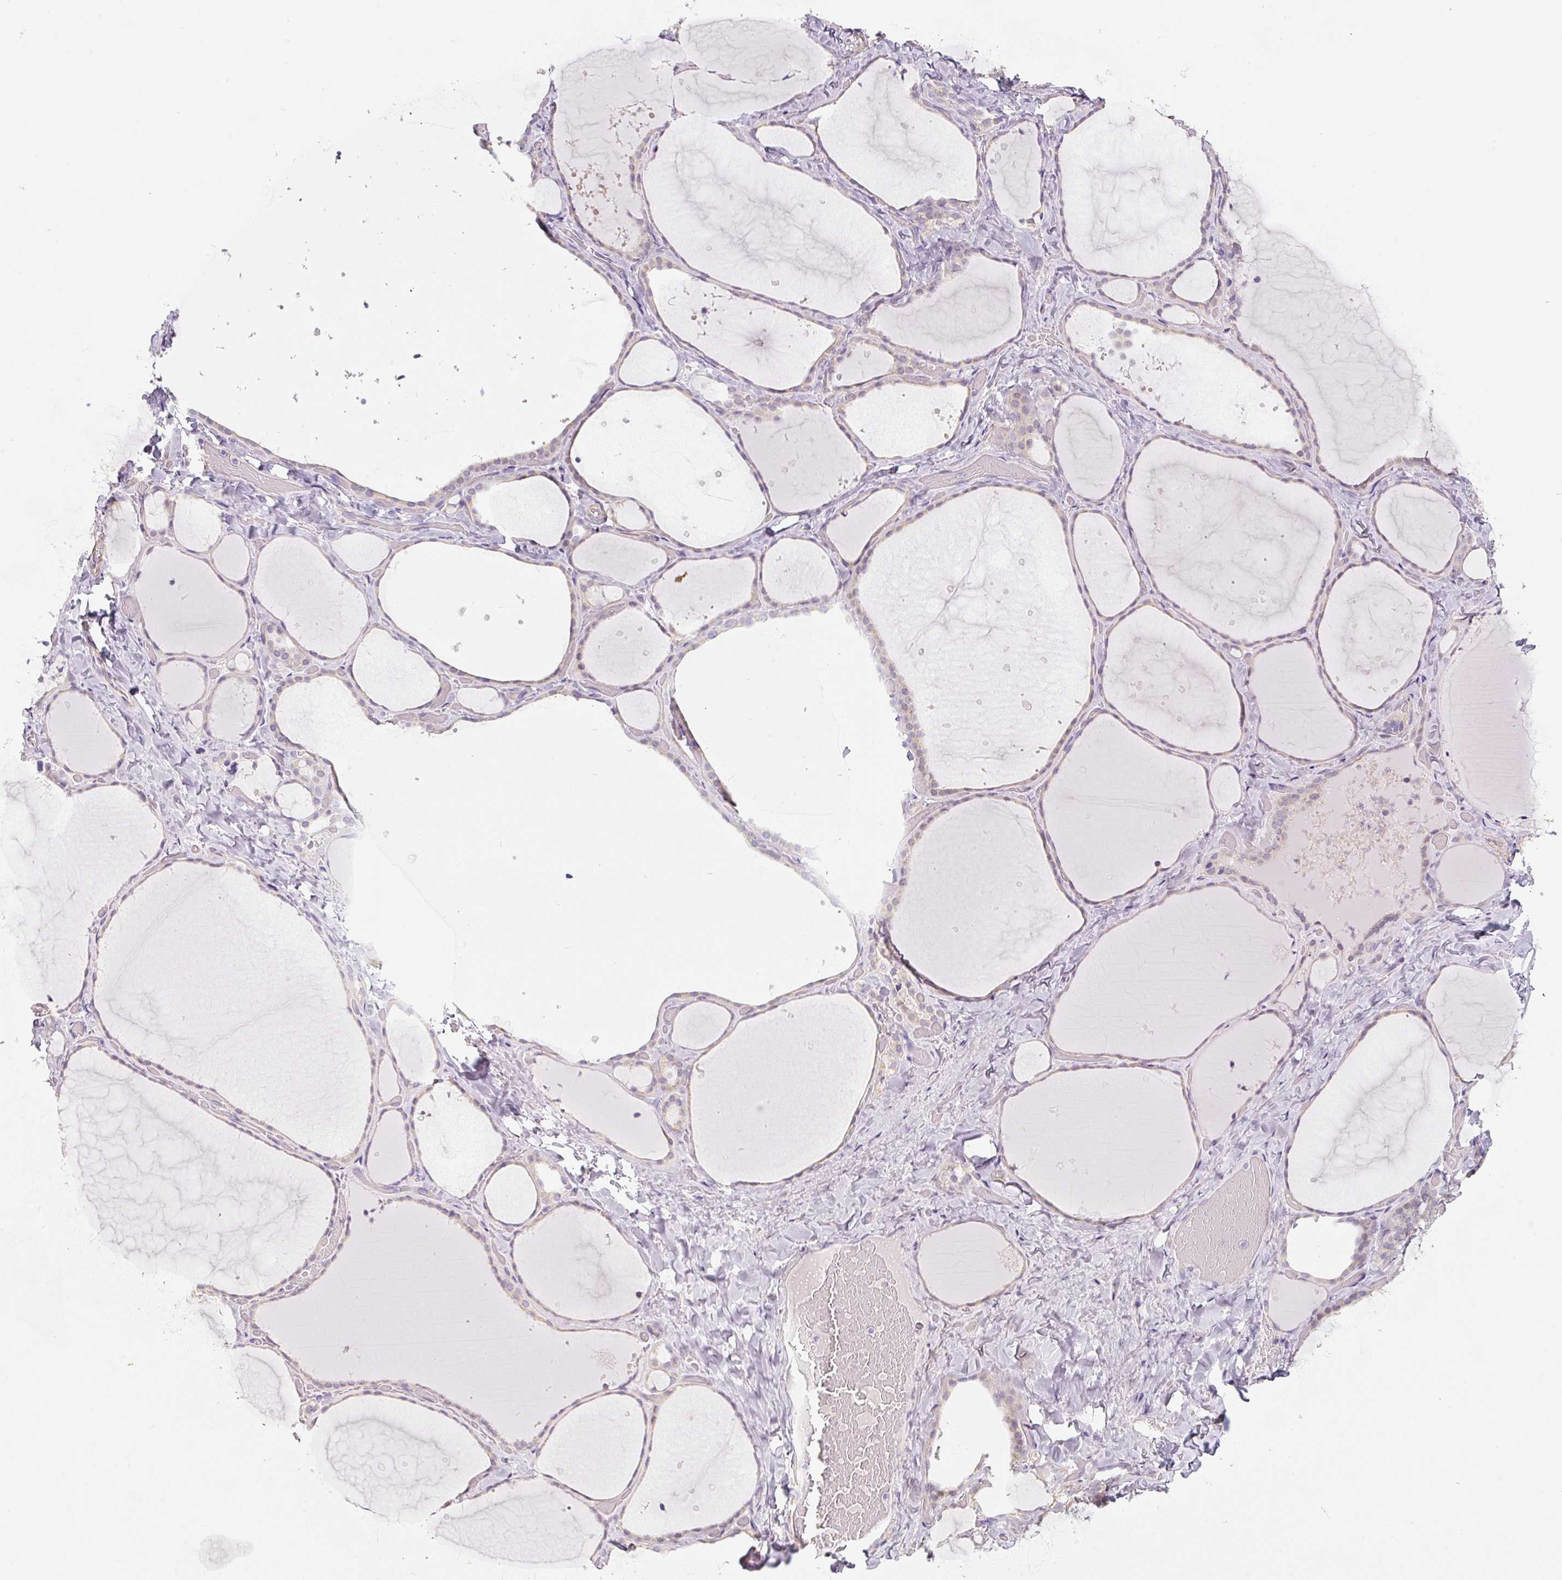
{"staining": {"intensity": "weak", "quantity": ">75%", "location": "cytoplasmic/membranous"}, "tissue": "thyroid gland", "cell_type": "Glandular cells", "image_type": "normal", "snomed": [{"axis": "morphology", "description": "Normal tissue, NOS"}, {"axis": "topography", "description": "Thyroid gland"}], "caption": "Immunohistochemical staining of benign thyroid gland exhibits >75% levels of weak cytoplasmic/membranous protein positivity in approximately >75% of glandular cells.", "gene": "PWWP3B", "patient": {"sex": "female", "age": 36}}